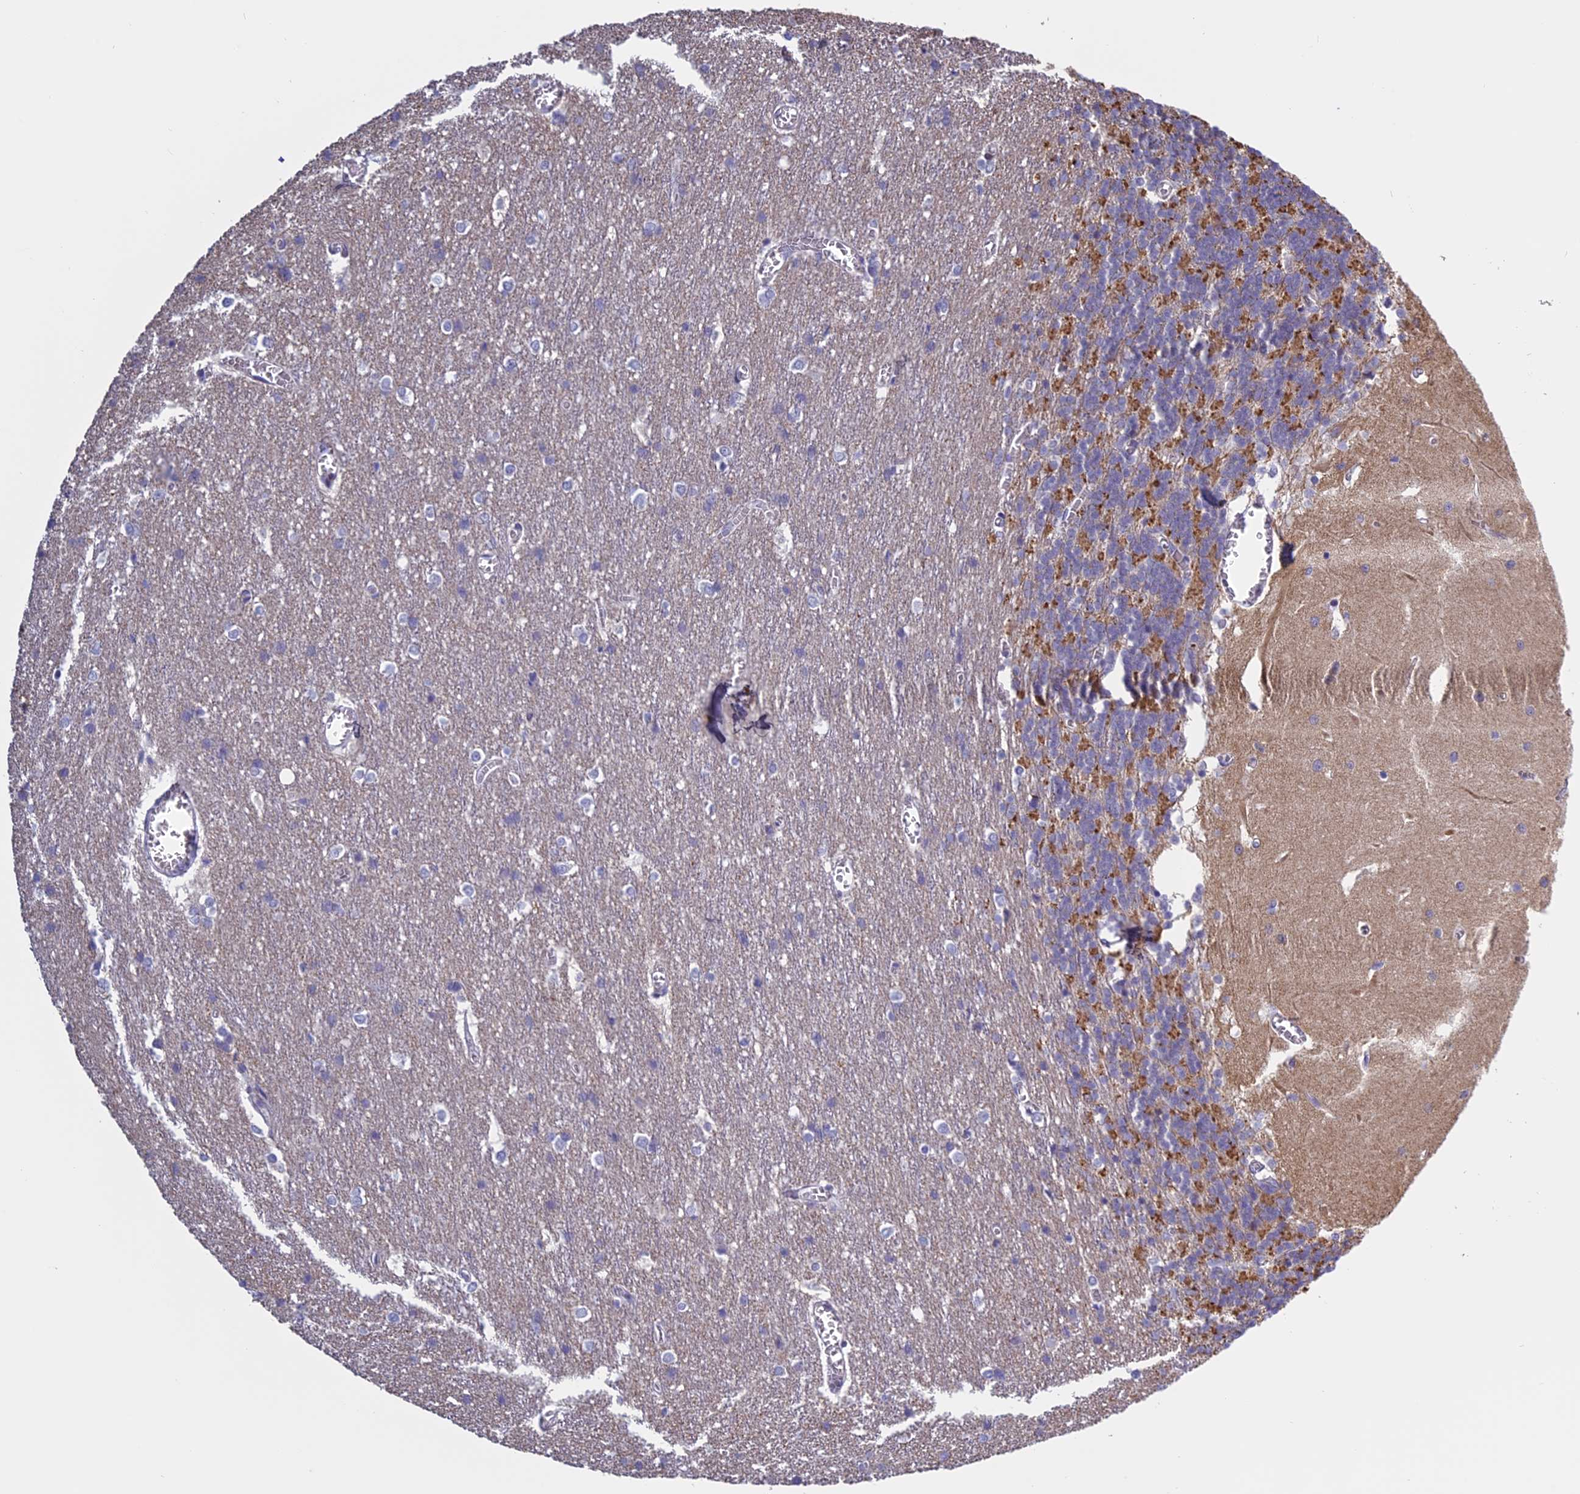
{"staining": {"intensity": "moderate", "quantity": "<25%", "location": "cytoplasmic/membranous"}, "tissue": "cerebellum", "cell_type": "Cells in granular layer", "image_type": "normal", "snomed": [{"axis": "morphology", "description": "Normal tissue, NOS"}, {"axis": "topography", "description": "Cerebellum"}], "caption": "An image of cerebellum stained for a protein reveals moderate cytoplasmic/membranous brown staining in cells in granular layer. Using DAB (3,3'-diaminobenzidine) (brown) and hematoxylin (blue) stains, captured at high magnification using brightfield microscopy.", "gene": "BCL2L10", "patient": {"sex": "male", "age": 37}}